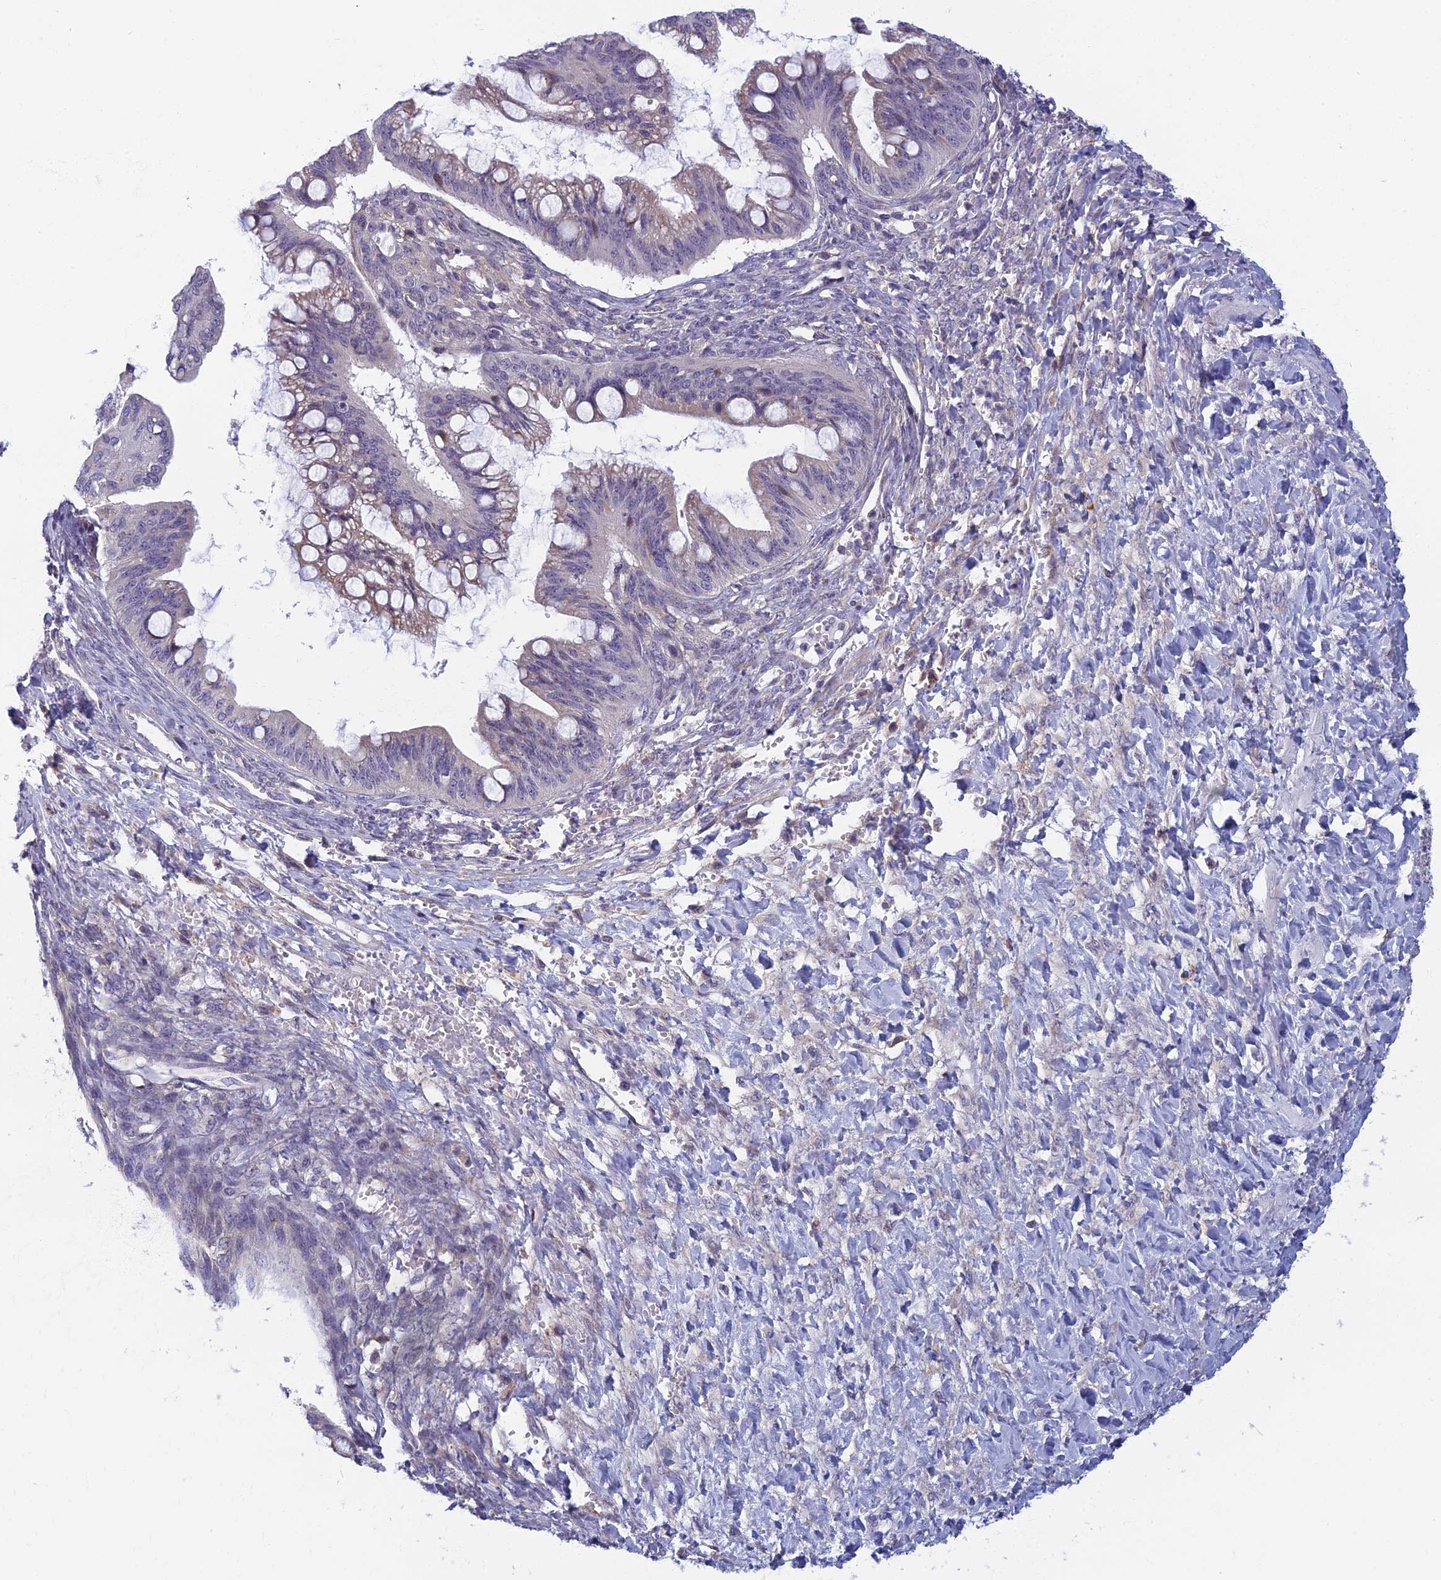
{"staining": {"intensity": "negative", "quantity": "none", "location": "none"}, "tissue": "ovarian cancer", "cell_type": "Tumor cells", "image_type": "cancer", "snomed": [{"axis": "morphology", "description": "Cystadenocarcinoma, mucinous, NOS"}, {"axis": "topography", "description": "Ovary"}], "caption": "The histopathology image displays no staining of tumor cells in ovarian cancer.", "gene": "DDX51", "patient": {"sex": "female", "age": 73}}